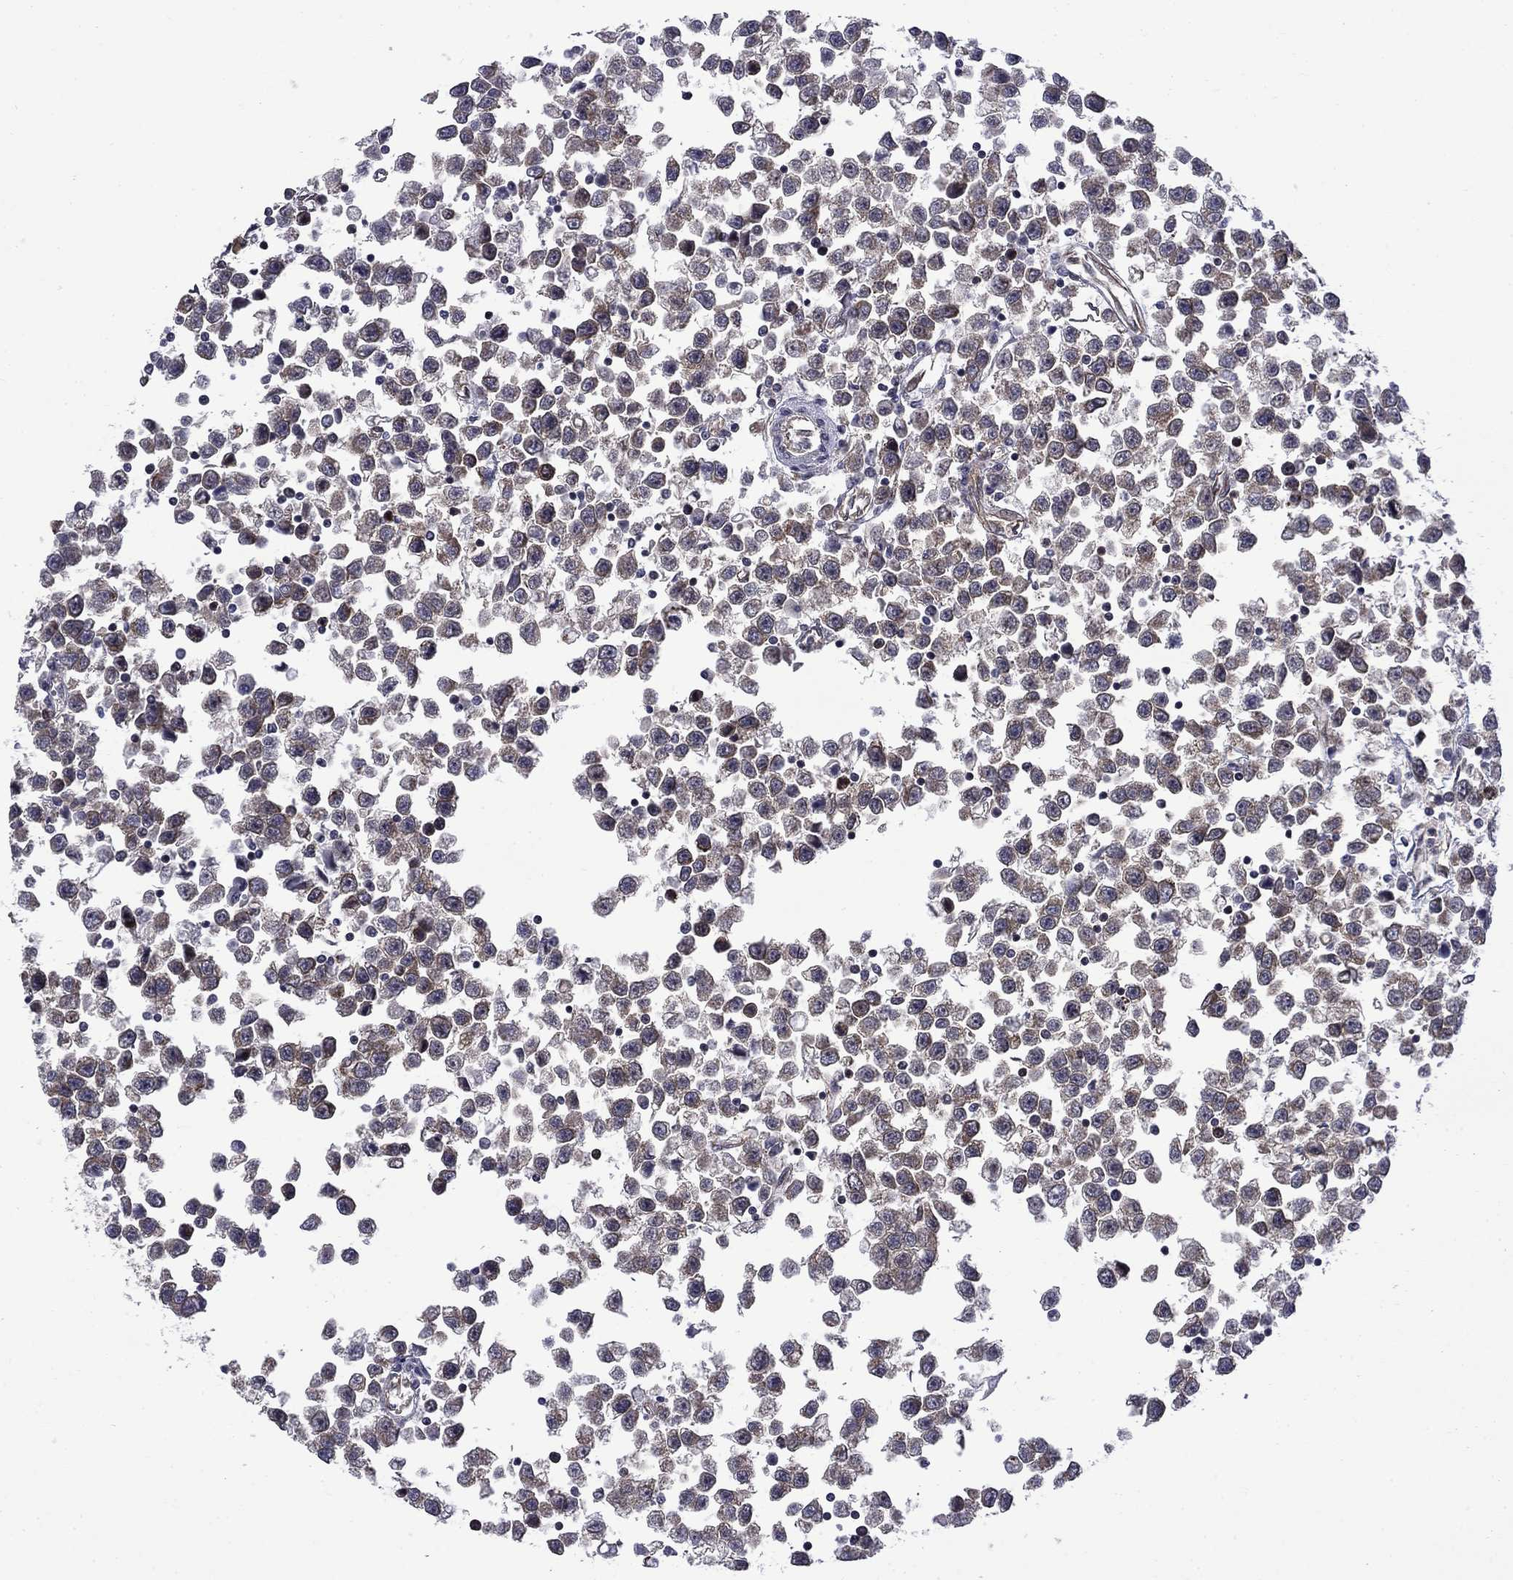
{"staining": {"intensity": "moderate", "quantity": "<25%", "location": "cytoplasmic/membranous"}, "tissue": "testis cancer", "cell_type": "Tumor cells", "image_type": "cancer", "snomed": [{"axis": "morphology", "description": "Seminoma, NOS"}, {"axis": "topography", "description": "Testis"}], "caption": "This histopathology image displays IHC staining of human testis cancer (seminoma), with low moderate cytoplasmic/membranous expression in approximately <25% of tumor cells.", "gene": "KPNA3", "patient": {"sex": "male", "age": 34}}